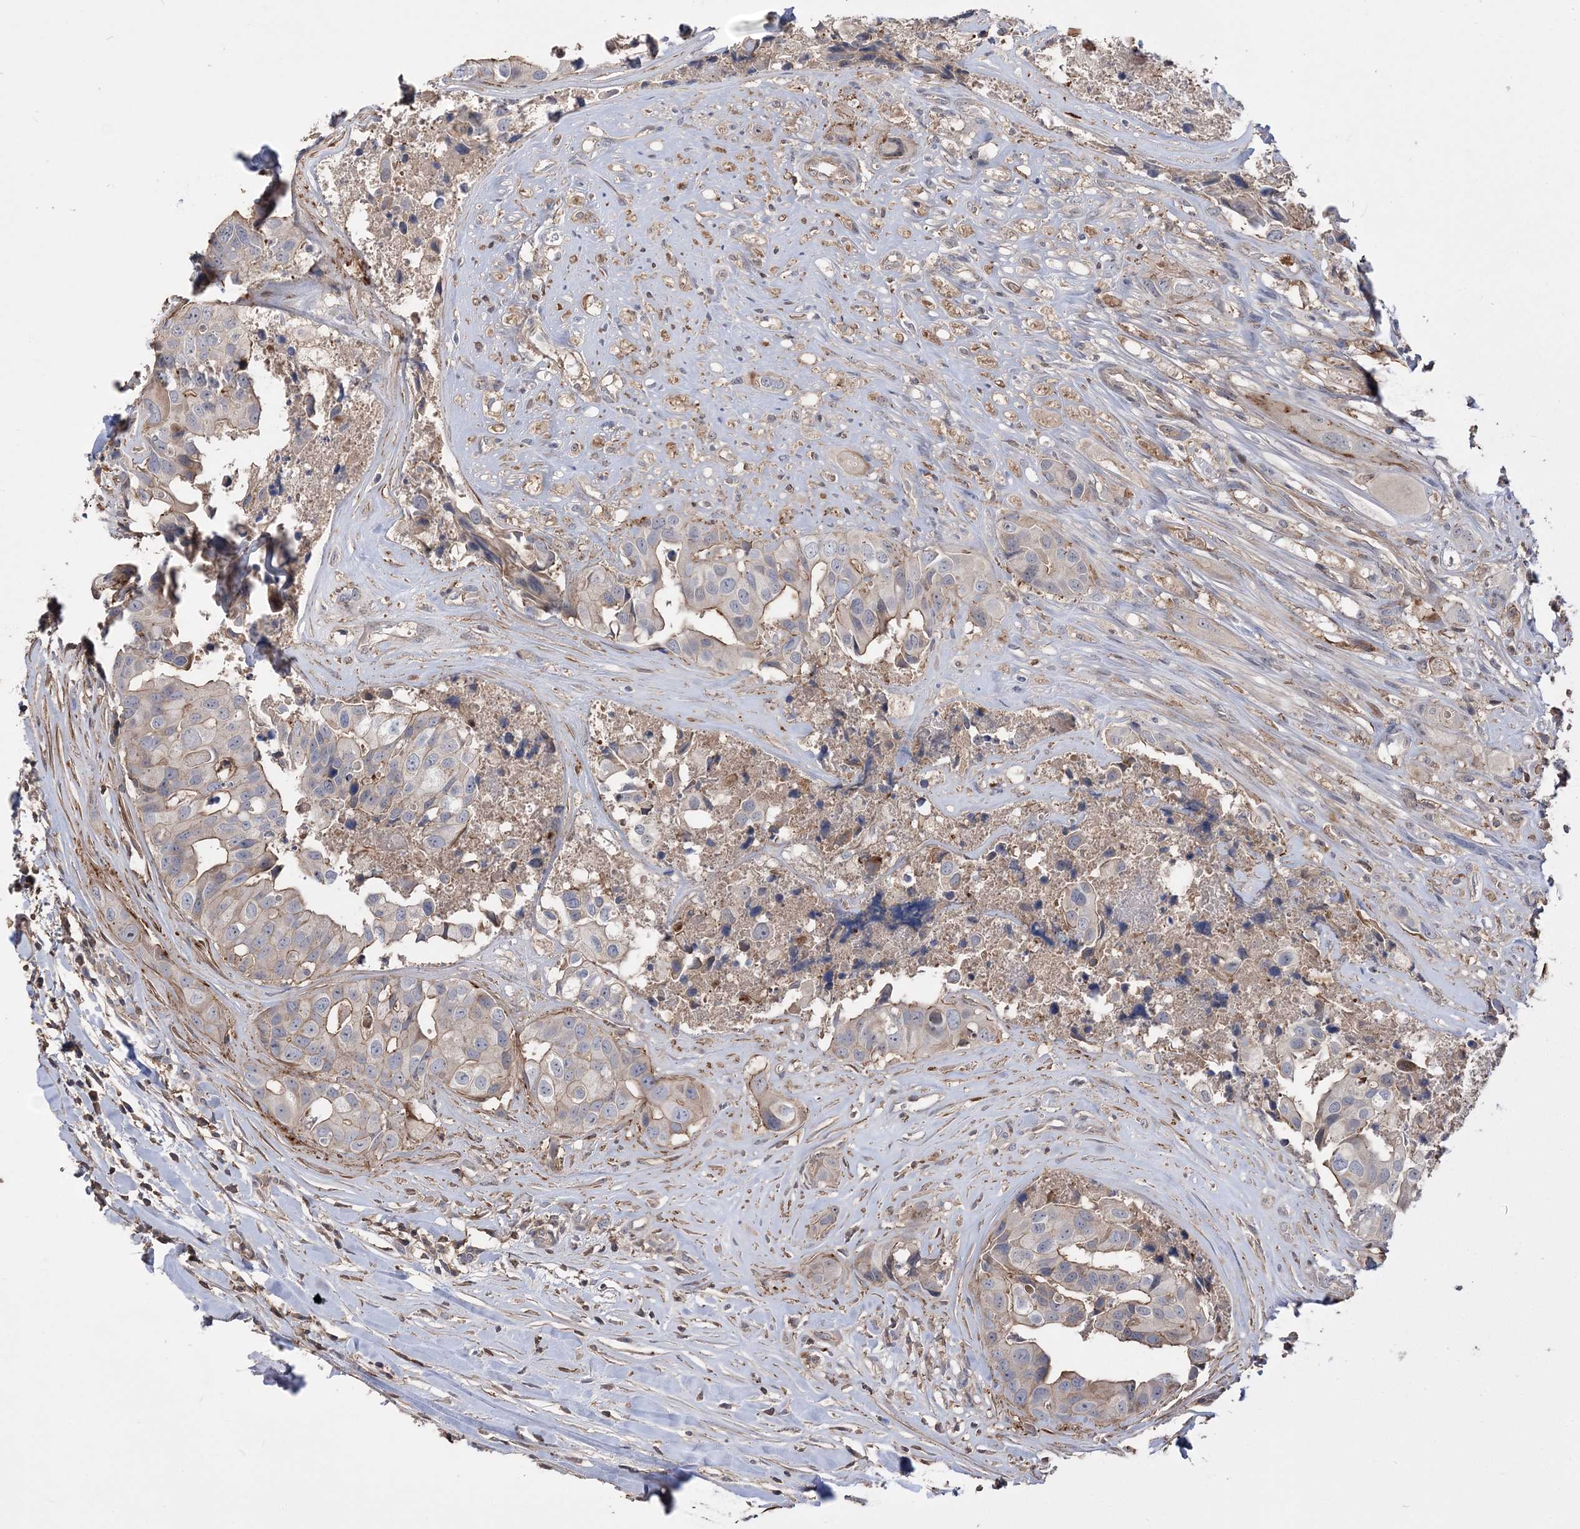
{"staining": {"intensity": "weak", "quantity": "25%-75%", "location": "cytoplasmic/membranous"}, "tissue": "head and neck cancer", "cell_type": "Tumor cells", "image_type": "cancer", "snomed": [{"axis": "morphology", "description": "Adenocarcinoma, NOS"}, {"axis": "morphology", "description": "Adenocarcinoma, metastatic, NOS"}, {"axis": "topography", "description": "Head-Neck"}], "caption": "Head and neck cancer tissue reveals weak cytoplasmic/membranous staining in approximately 25%-75% of tumor cells The protein is shown in brown color, while the nuclei are stained blue.", "gene": "SLFN14", "patient": {"sex": "male", "age": 75}}